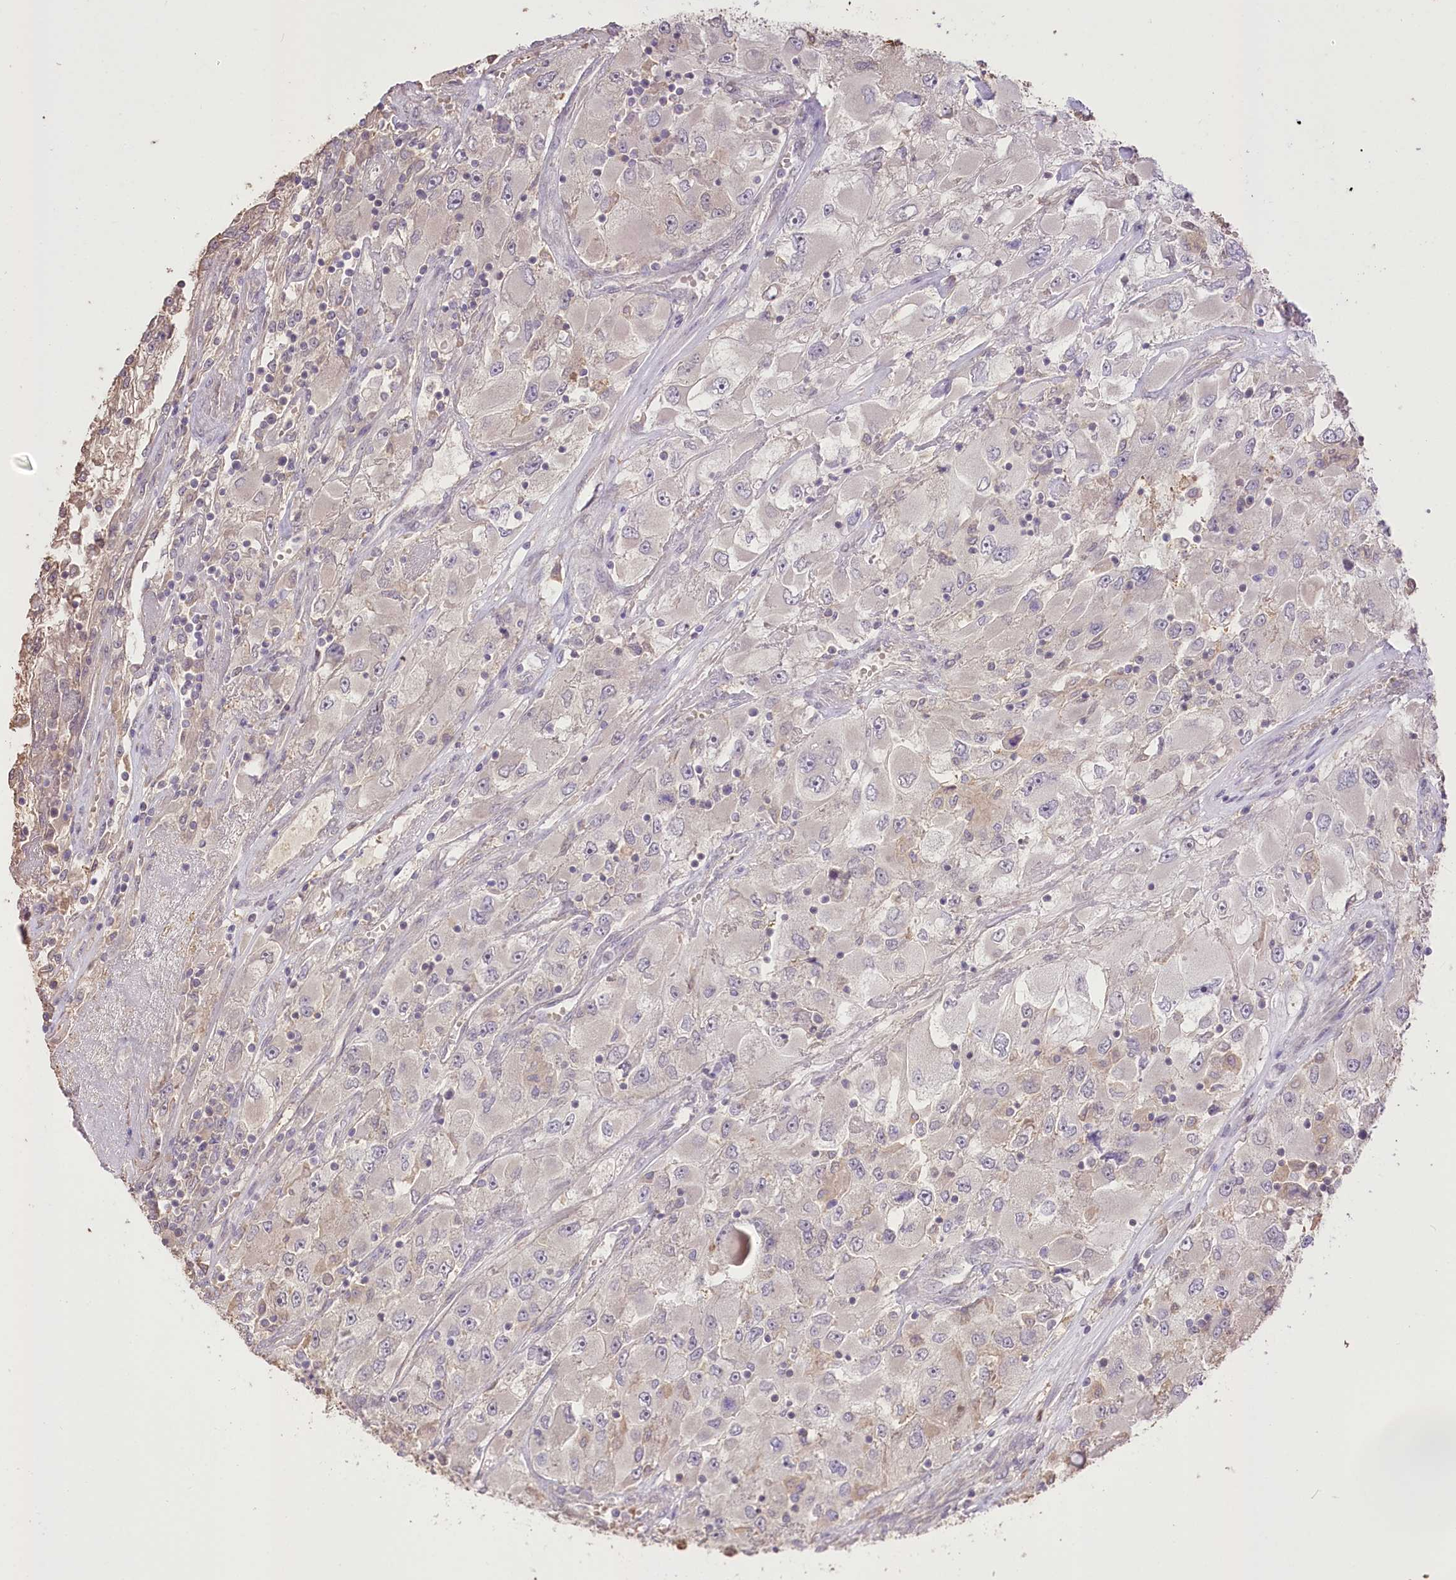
{"staining": {"intensity": "negative", "quantity": "none", "location": "none"}, "tissue": "renal cancer", "cell_type": "Tumor cells", "image_type": "cancer", "snomed": [{"axis": "morphology", "description": "Adenocarcinoma, NOS"}, {"axis": "topography", "description": "Kidney"}], "caption": "Immunohistochemistry (IHC) image of human renal cancer (adenocarcinoma) stained for a protein (brown), which reveals no staining in tumor cells.", "gene": "R3HDM2", "patient": {"sex": "female", "age": 52}}